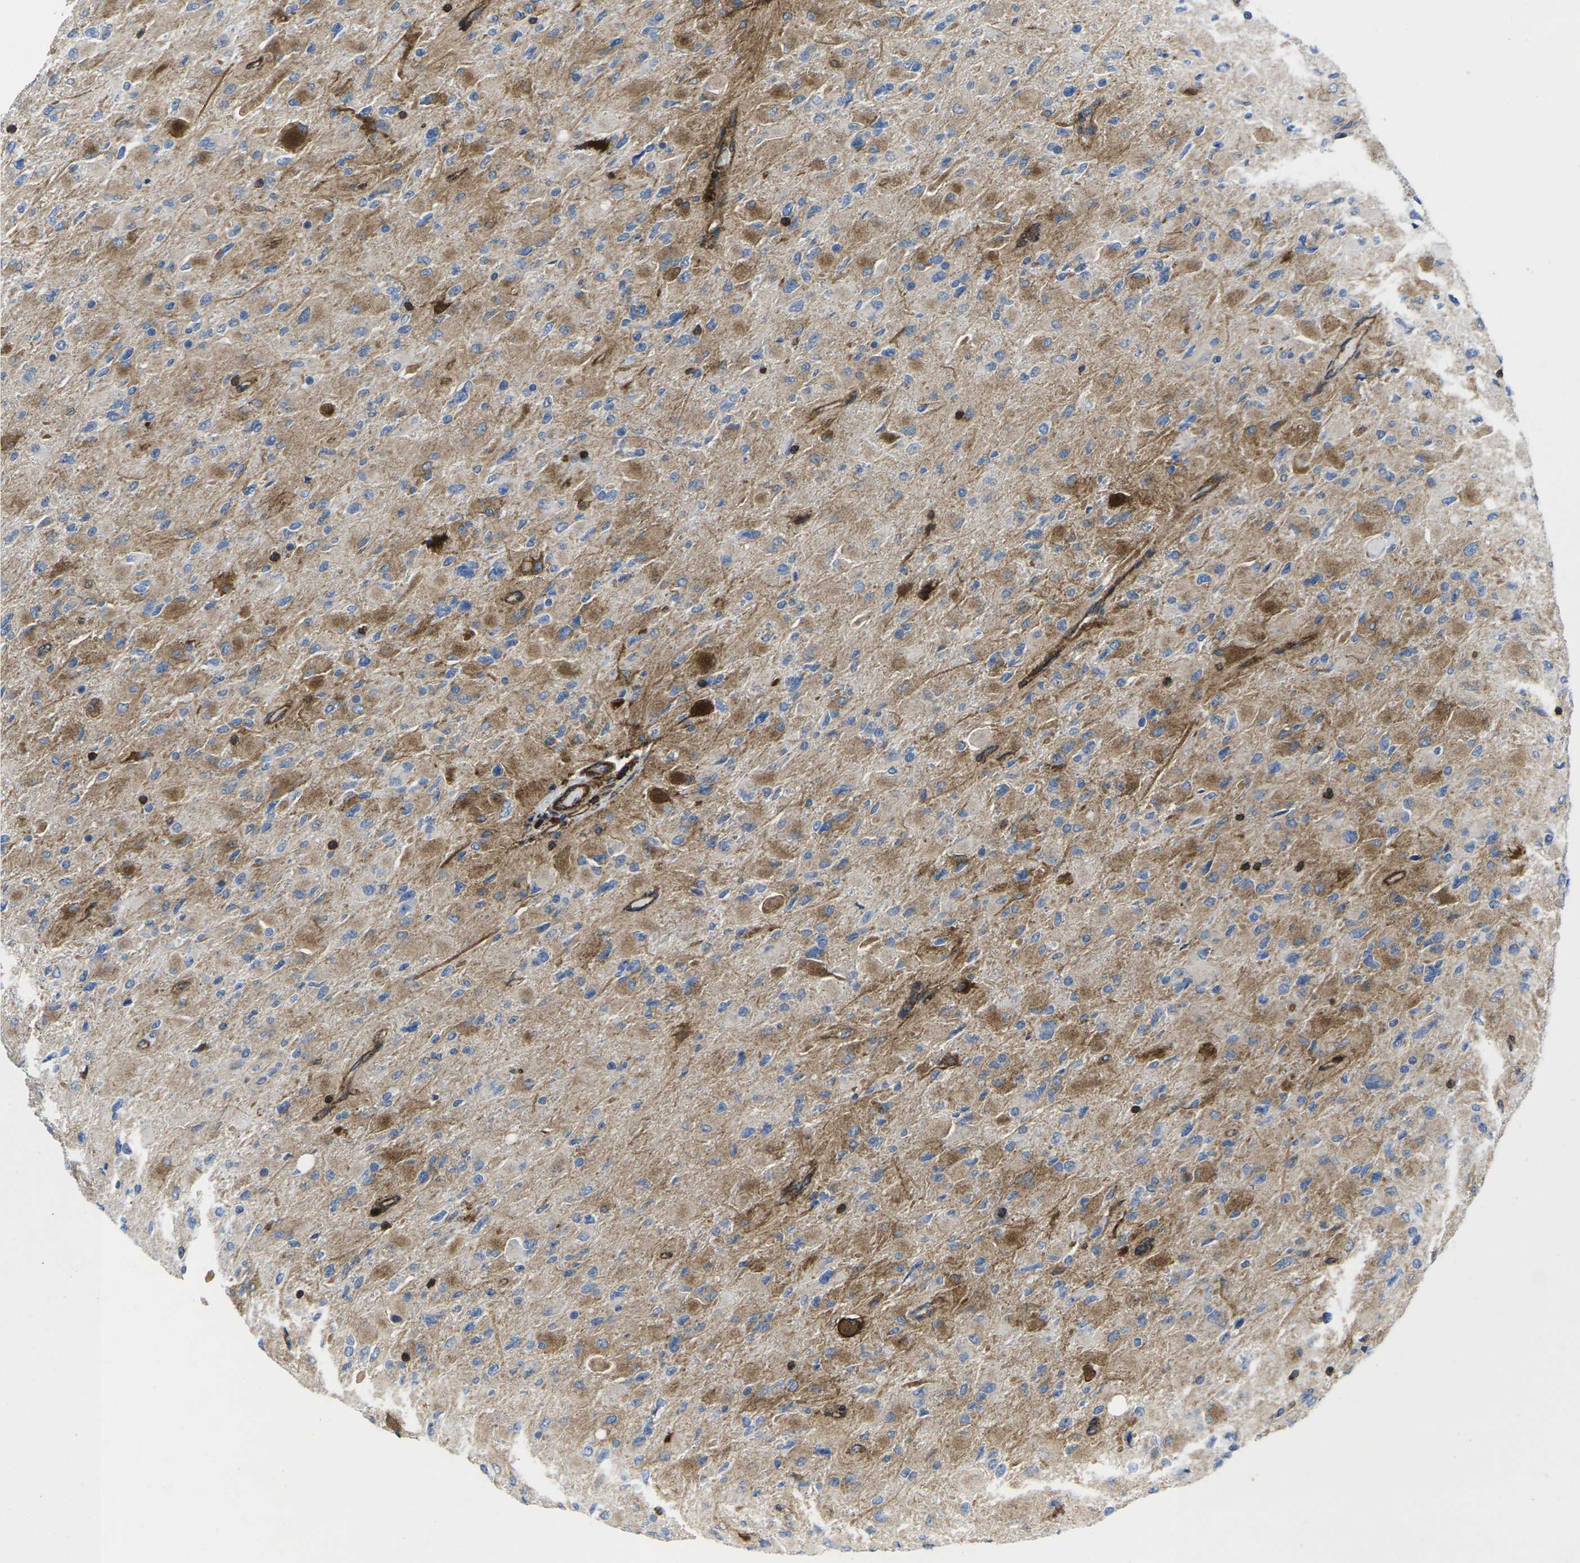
{"staining": {"intensity": "moderate", "quantity": ">75%", "location": "cytoplasmic/membranous"}, "tissue": "glioma", "cell_type": "Tumor cells", "image_type": "cancer", "snomed": [{"axis": "morphology", "description": "Glioma, malignant, High grade"}, {"axis": "topography", "description": "Cerebral cortex"}], "caption": "Malignant glioma (high-grade) stained with a protein marker displays moderate staining in tumor cells.", "gene": "IQGAP1", "patient": {"sex": "female", "age": 36}}